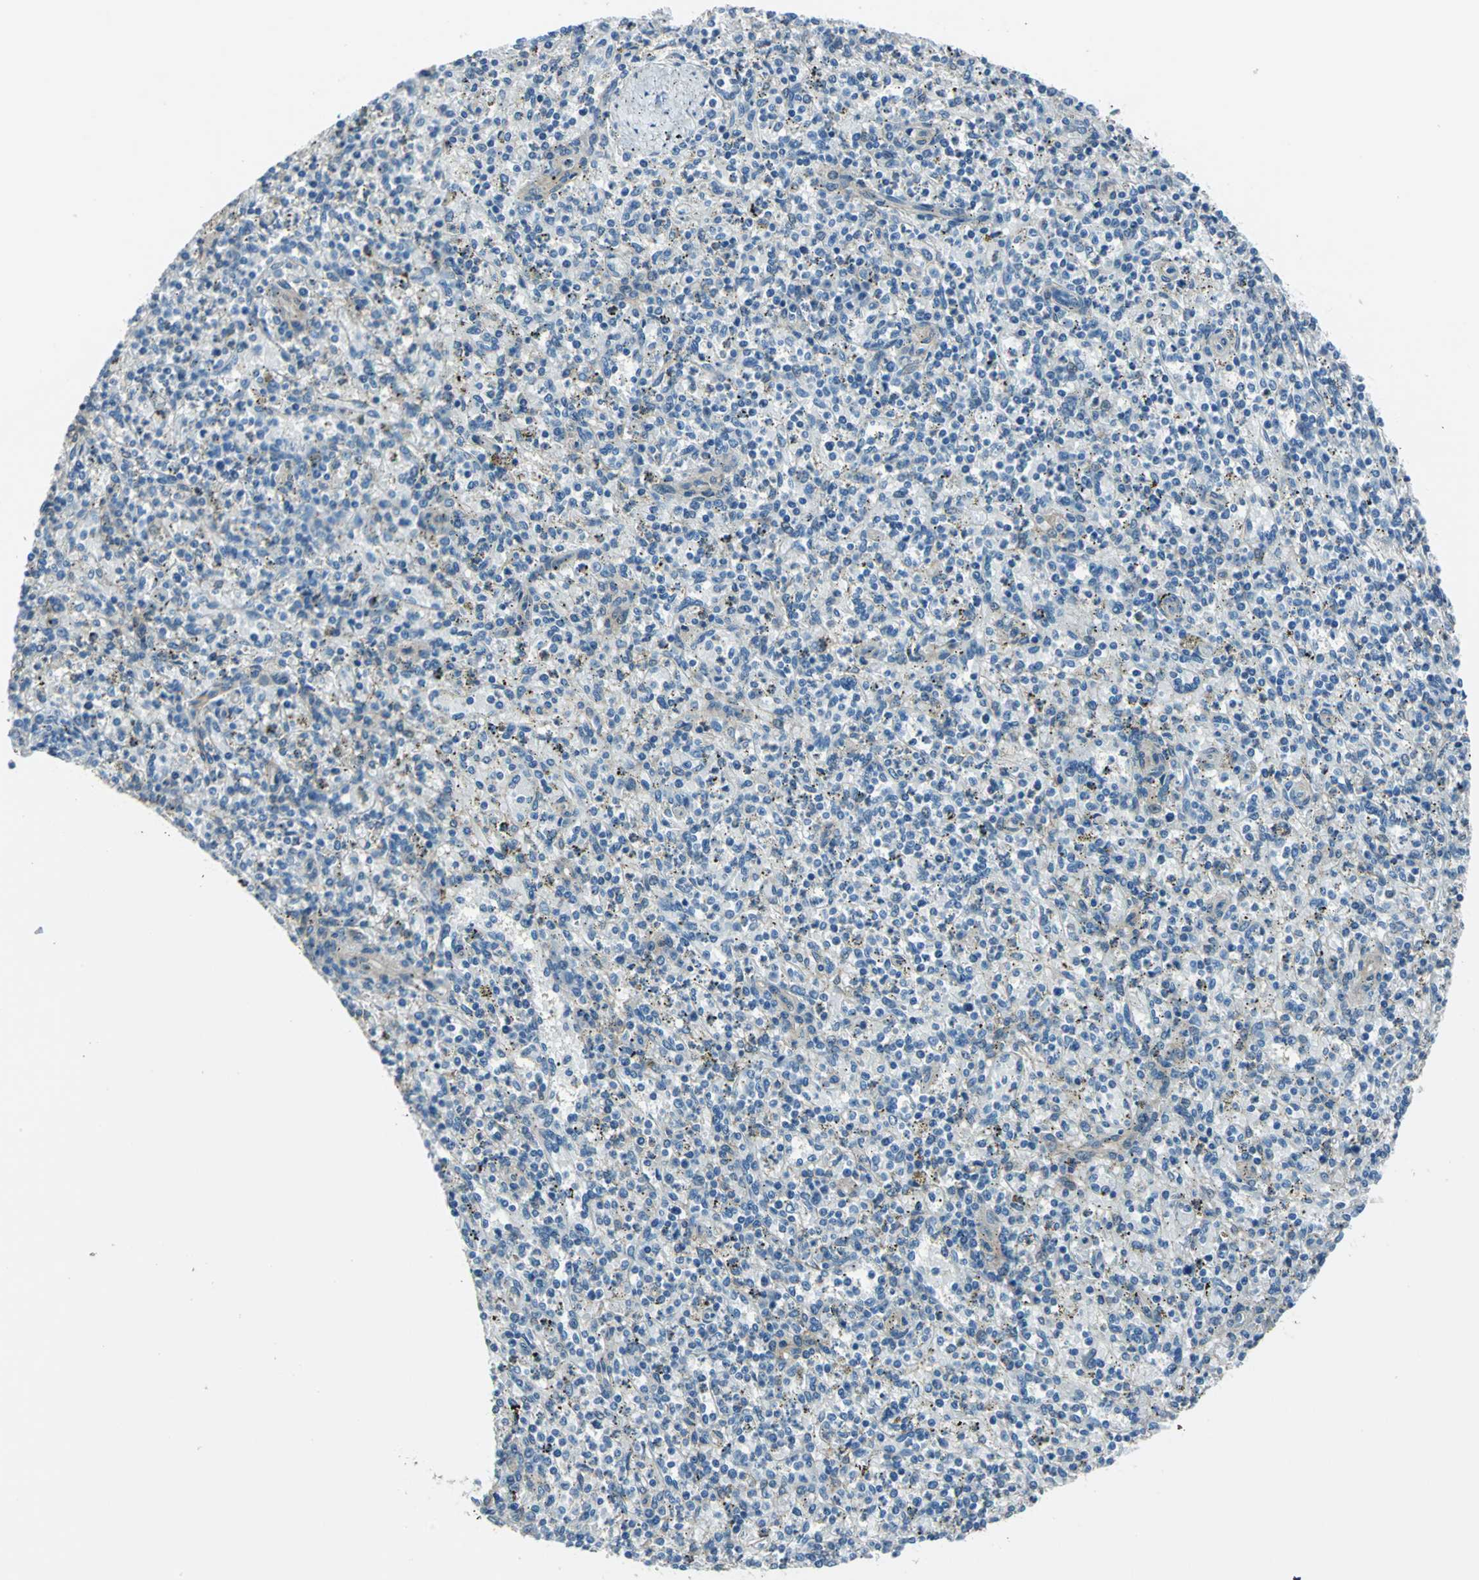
{"staining": {"intensity": "negative", "quantity": "none", "location": "none"}, "tissue": "spleen", "cell_type": "Cells in red pulp", "image_type": "normal", "snomed": [{"axis": "morphology", "description": "Normal tissue, NOS"}, {"axis": "topography", "description": "Spleen"}], "caption": "There is no significant expression in cells in red pulp of spleen.", "gene": "CDC42EP1", "patient": {"sex": "male", "age": 72}}